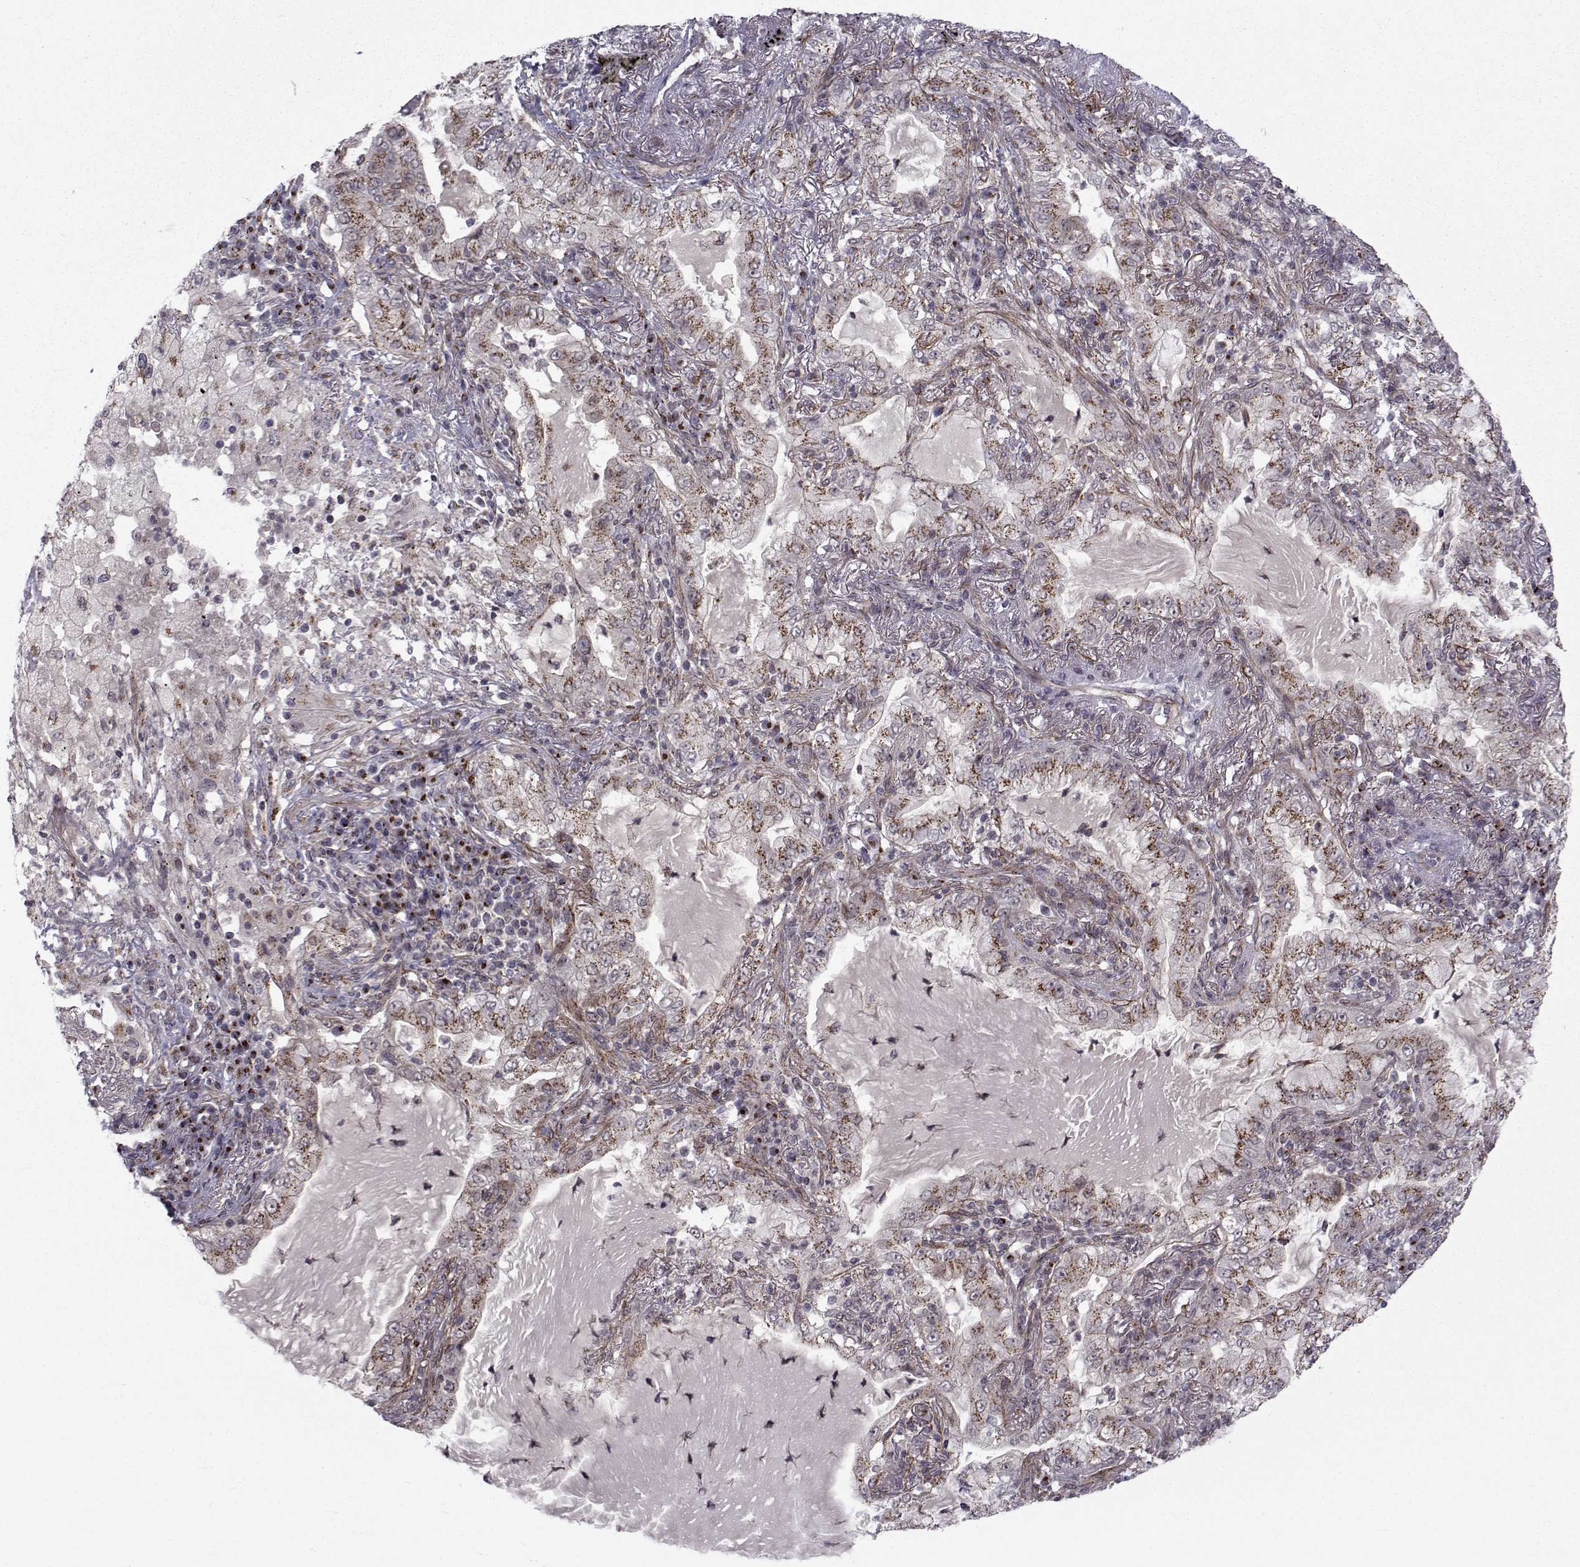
{"staining": {"intensity": "moderate", "quantity": "25%-75%", "location": "cytoplasmic/membranous"}, "tissue": "lung cancer", "cell_type": "Tumor cells", "image_type": "cancer", "snomed": [{"axis": "morphology", "description": "Adenocarcinoma, NOS"}, {"axis": "topography", "description": "Lung"}], "caption": "Immunohistochemistry micrograph of human adenocarcinoma (lung) stained for a protein (brown), which displays medium levels of moderate cytoplasmic/membranous staining in about 25%-75% of tumor cells.", "gene": "ATP6V1C2", "patient": {"sex": "female", "age": 73}}